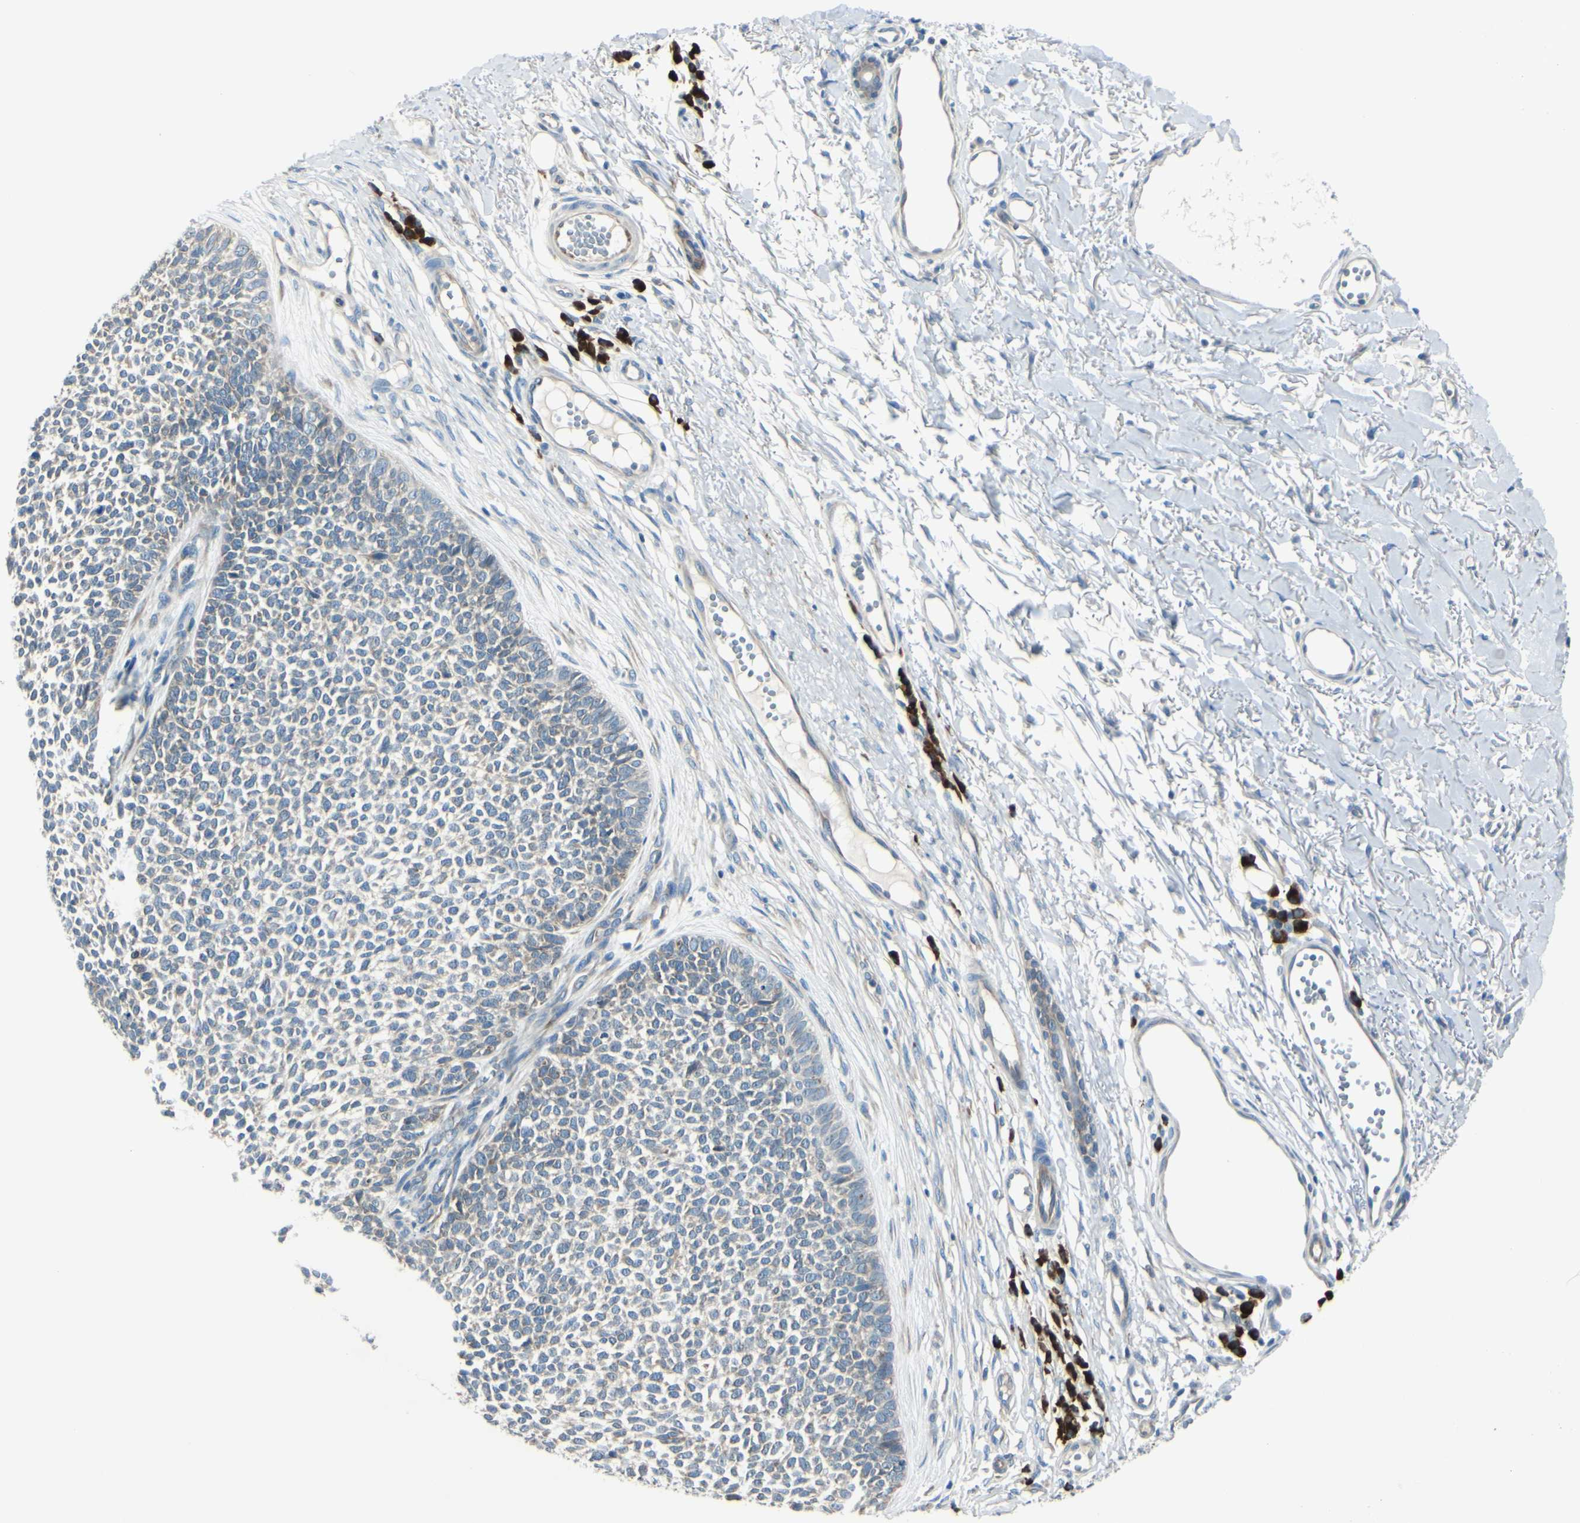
{"staining": {"intensity": "weak", "quantity": ">75%", "location": "cytoplasmic/membranous"}, "tissue": "skin cancer", "cell_type": "Tumor cells", "image_type": "cancer", "snomed": [{"axis": "morphology", "description": "Basal cell carcinoma"}, {"axis": "topography", "description": "Skin"}], "caption": "Approximately >75% of tumor cells in skin cancer (basal cell carcinoma) demonstrate weak cytoplasmic/membranous protein positivity as visualized by brown immunohistochemical staining.", "gene": "SELENOS", "patient": {"sex": "female", "age": 84}}